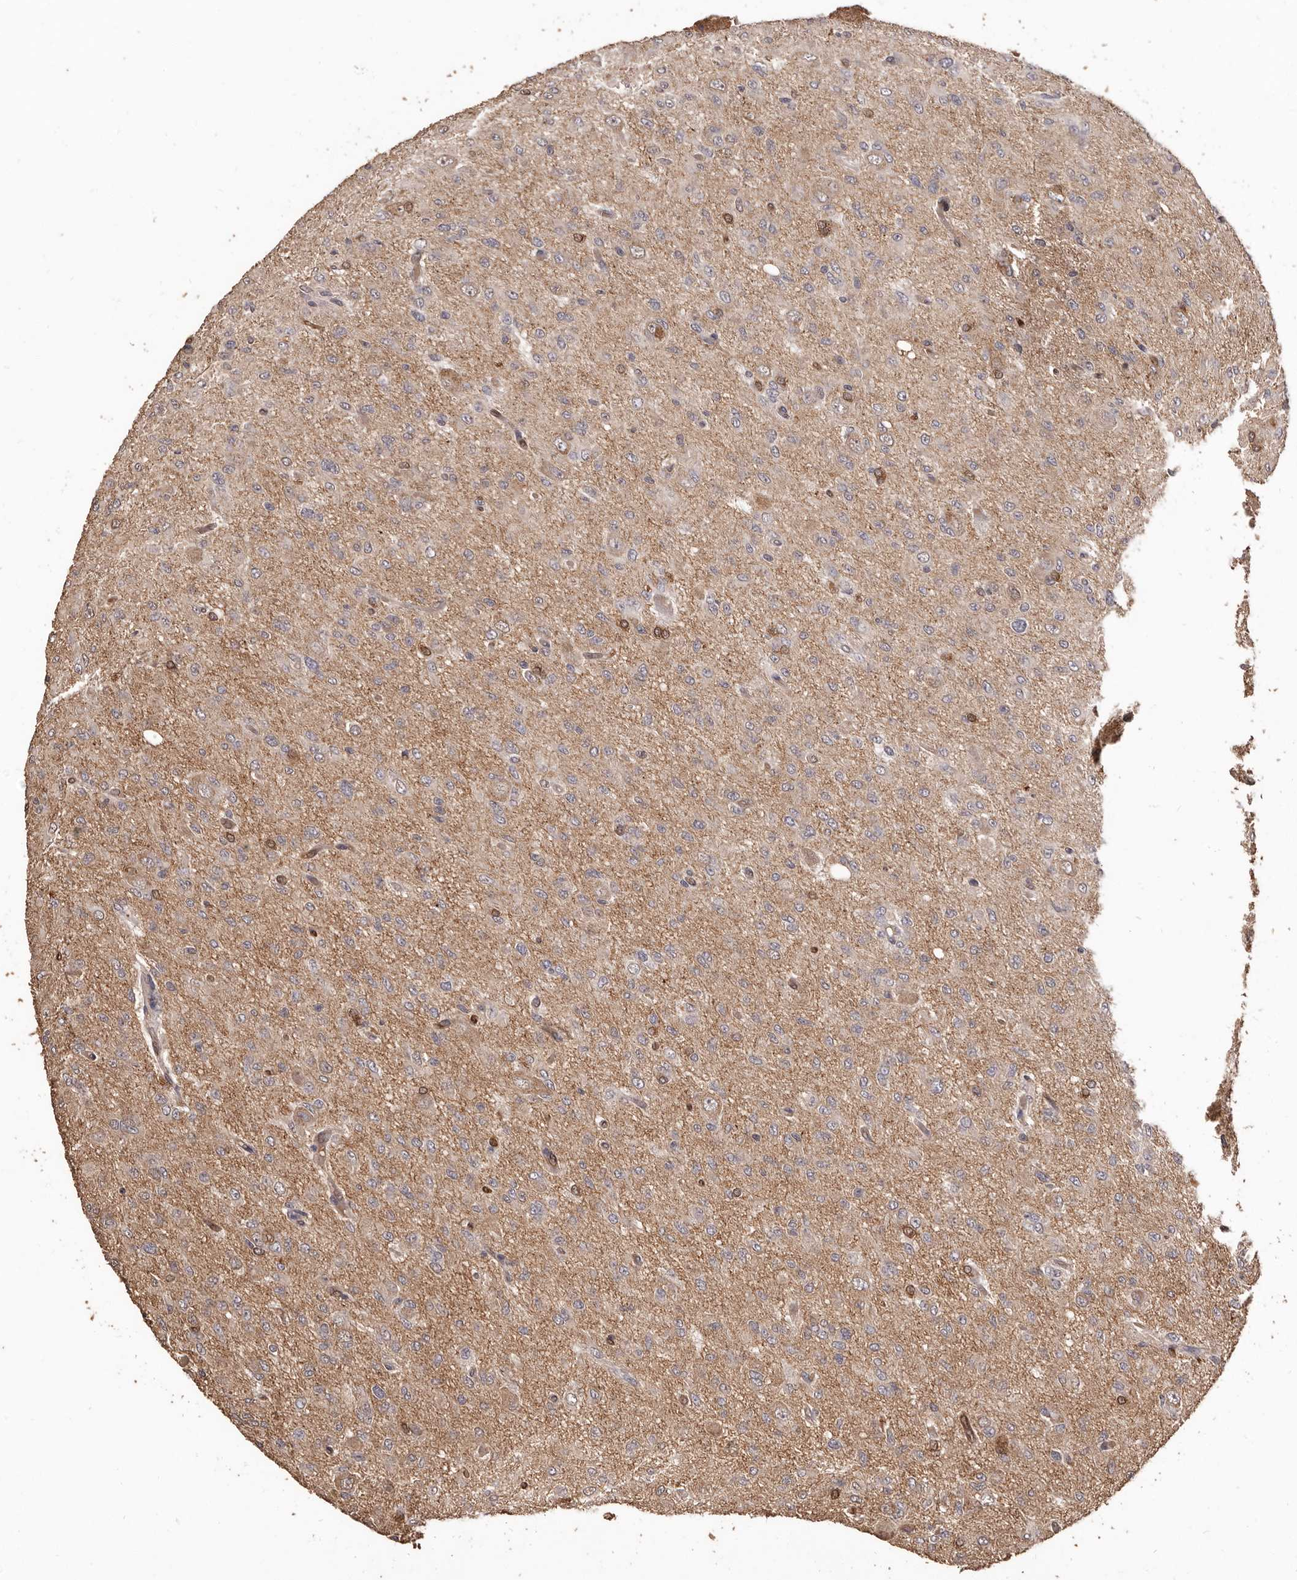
{"staining": {"intensity": "moderate", "quantity": "<25%", "location": "cytoplasmic/membranous,nuclear"}, "tissue": "glioma", "cell_type": "Tumor cells", "image_type": "cancer", "snomed": [{"axis": "morphology", "description": "Glioma, malignant, High grade"}, {"axis": "topography", "description": "Brain"}], "caption": "IHC (DAB (3,3'-diaminobenzidine)) staining of human high-grade glioma (malignant) shows moderate cytoplasmic/membranous and nuclear protein positivity in approximately <25% of tumor cells. (brown staining indicates protein expression, while blue staining denotes nuclei).", "gene": "INAVA", "patient": {"sex": "female", "age": 59}}